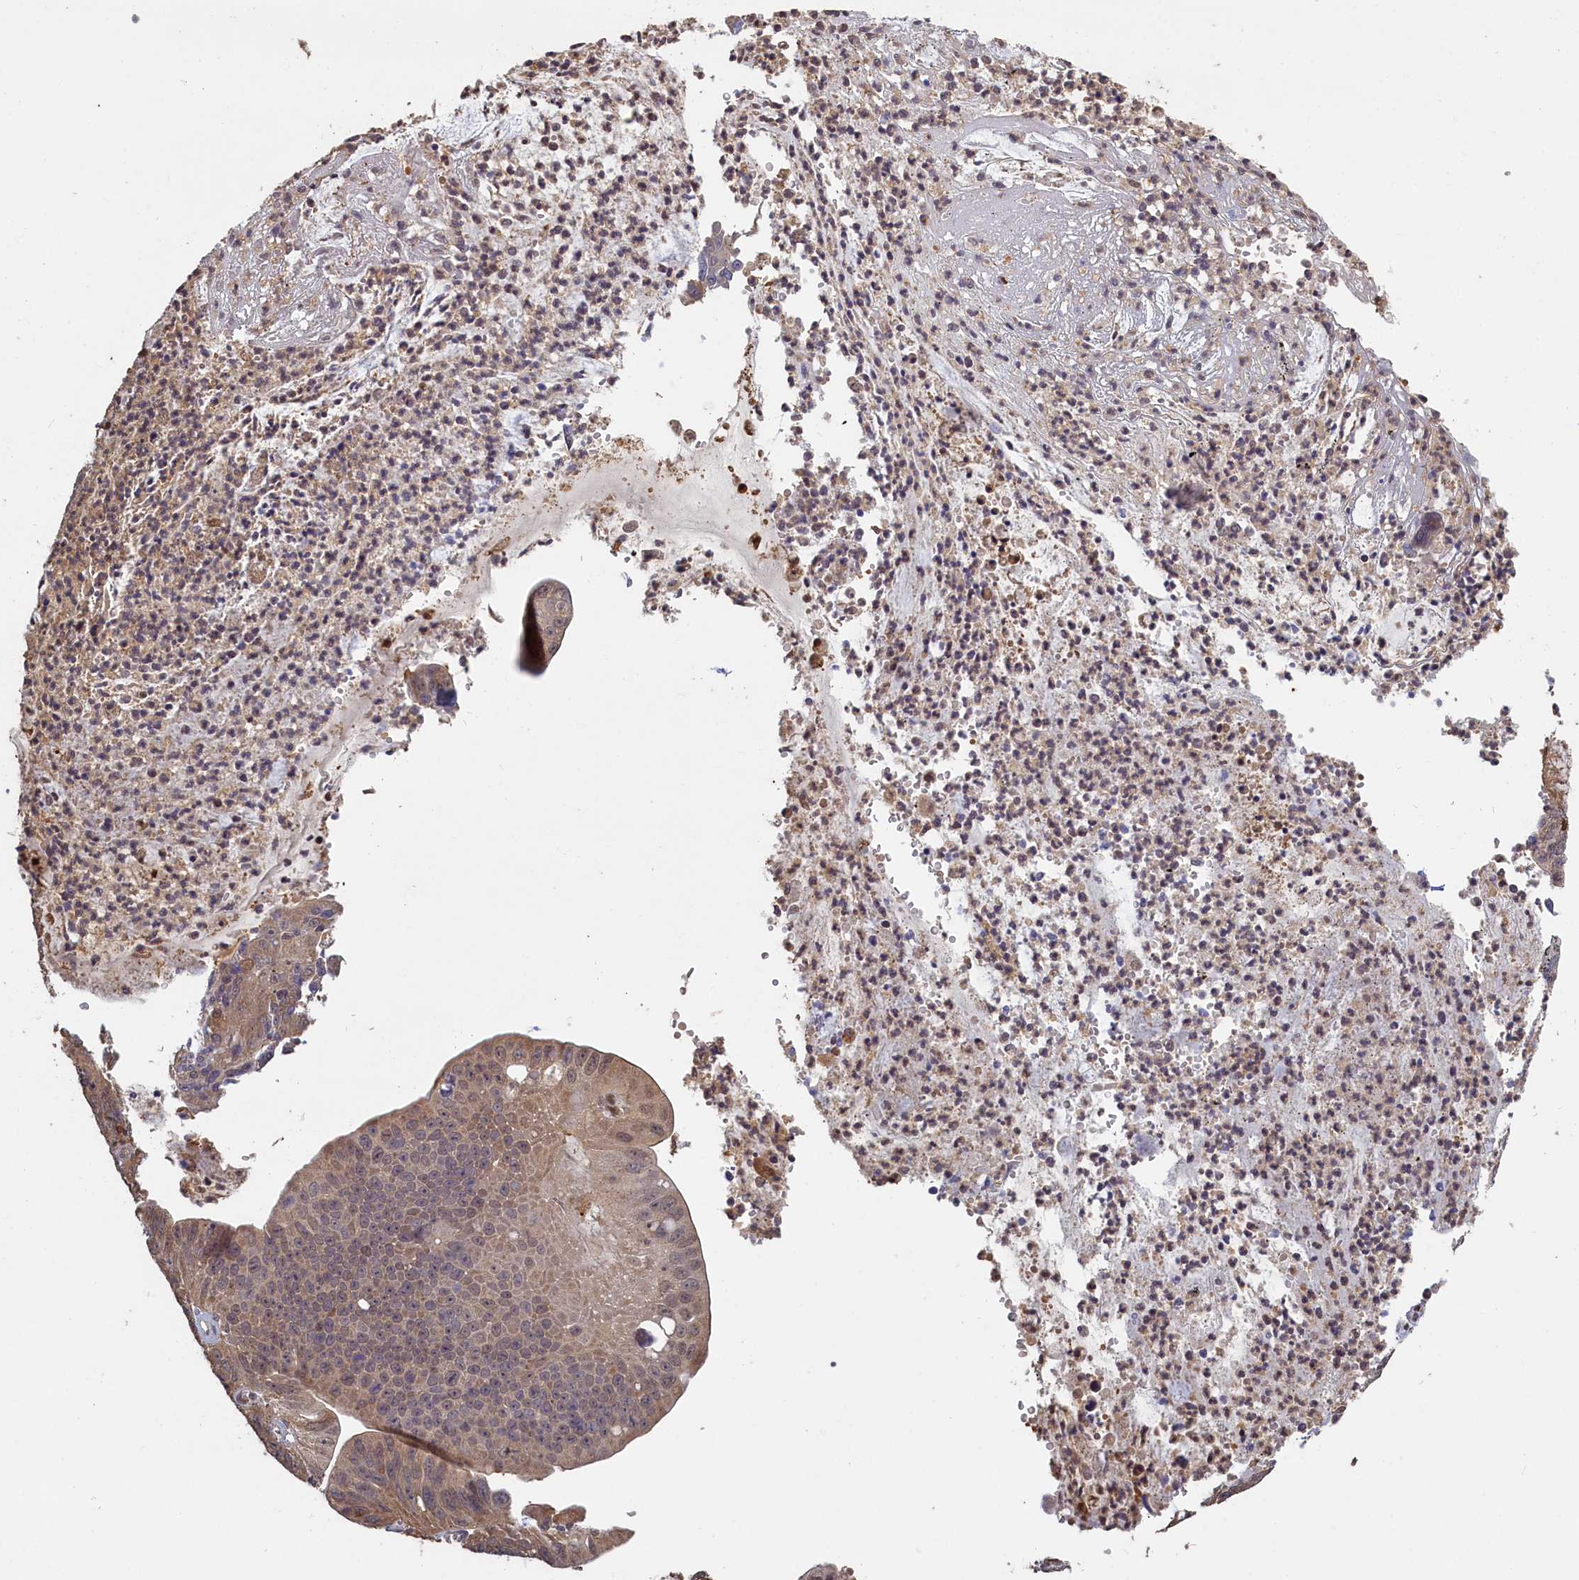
{"staining": {"intensity": "weak", "quantity": ">75%", "location": "cytoplasmic/membranous"}, "tissue": "stomach cancer", "cell_type": "Tumor cells", "image_type": "cancer", "snomed": [{"axis": "morphology", "description": "Adenocarcinoma, NOS"}, {"axis": "topography", "description": "Stomach"}], "caption": "Immunohistochemical staining of human stomach adenocarcinoma reveals weak cytoplasmic/membranous protein positivity in about >75% of tumor cells. Nuclei are stained in blue.", "gene": "UCHL3", "patient": {"sex": "male", "age": 59}}